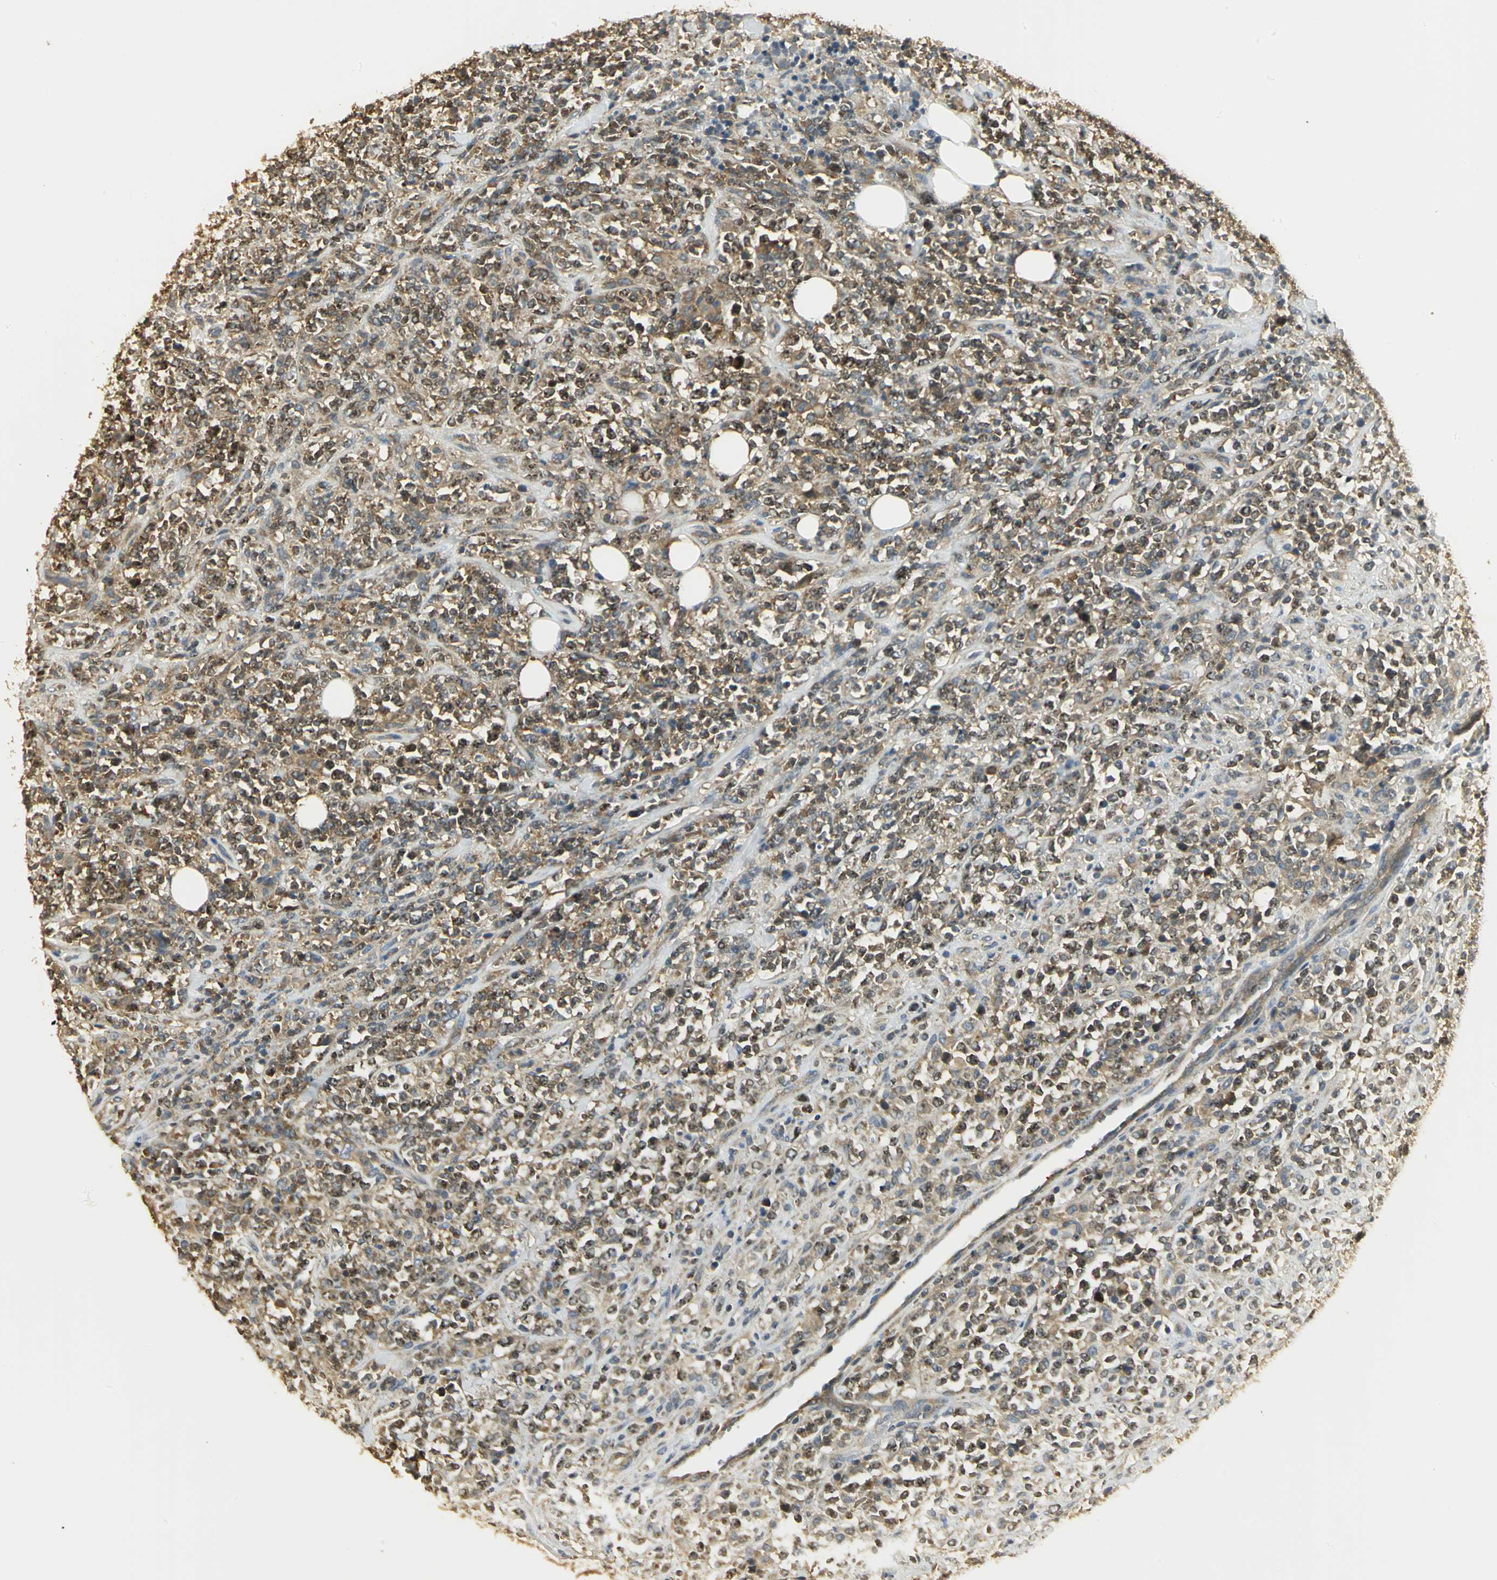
{"staining": {"intensity": "moderate", "quantity": ">75%", "location": "cytoplasmic/membranous,nuclear"}, "tissue": "lymphoma", "cell_type": "Tumor cells", "image_type": "cancer", "snomed": [{"axis": "morphology", "description": "Malignant lymphoma, non-Hodgkin's type, High grade"}, {"axis": "topography", "description": "Soft tissue"}], "caption": "There is medium levels of moderate cytoplasmic/membranous and nuclear staining in tumor cells of lymphoma, as demonstrated by immunohistochemical staining (brown color).", "gene": "RARS1", "patient": {"sex": "male", "age": 18}}